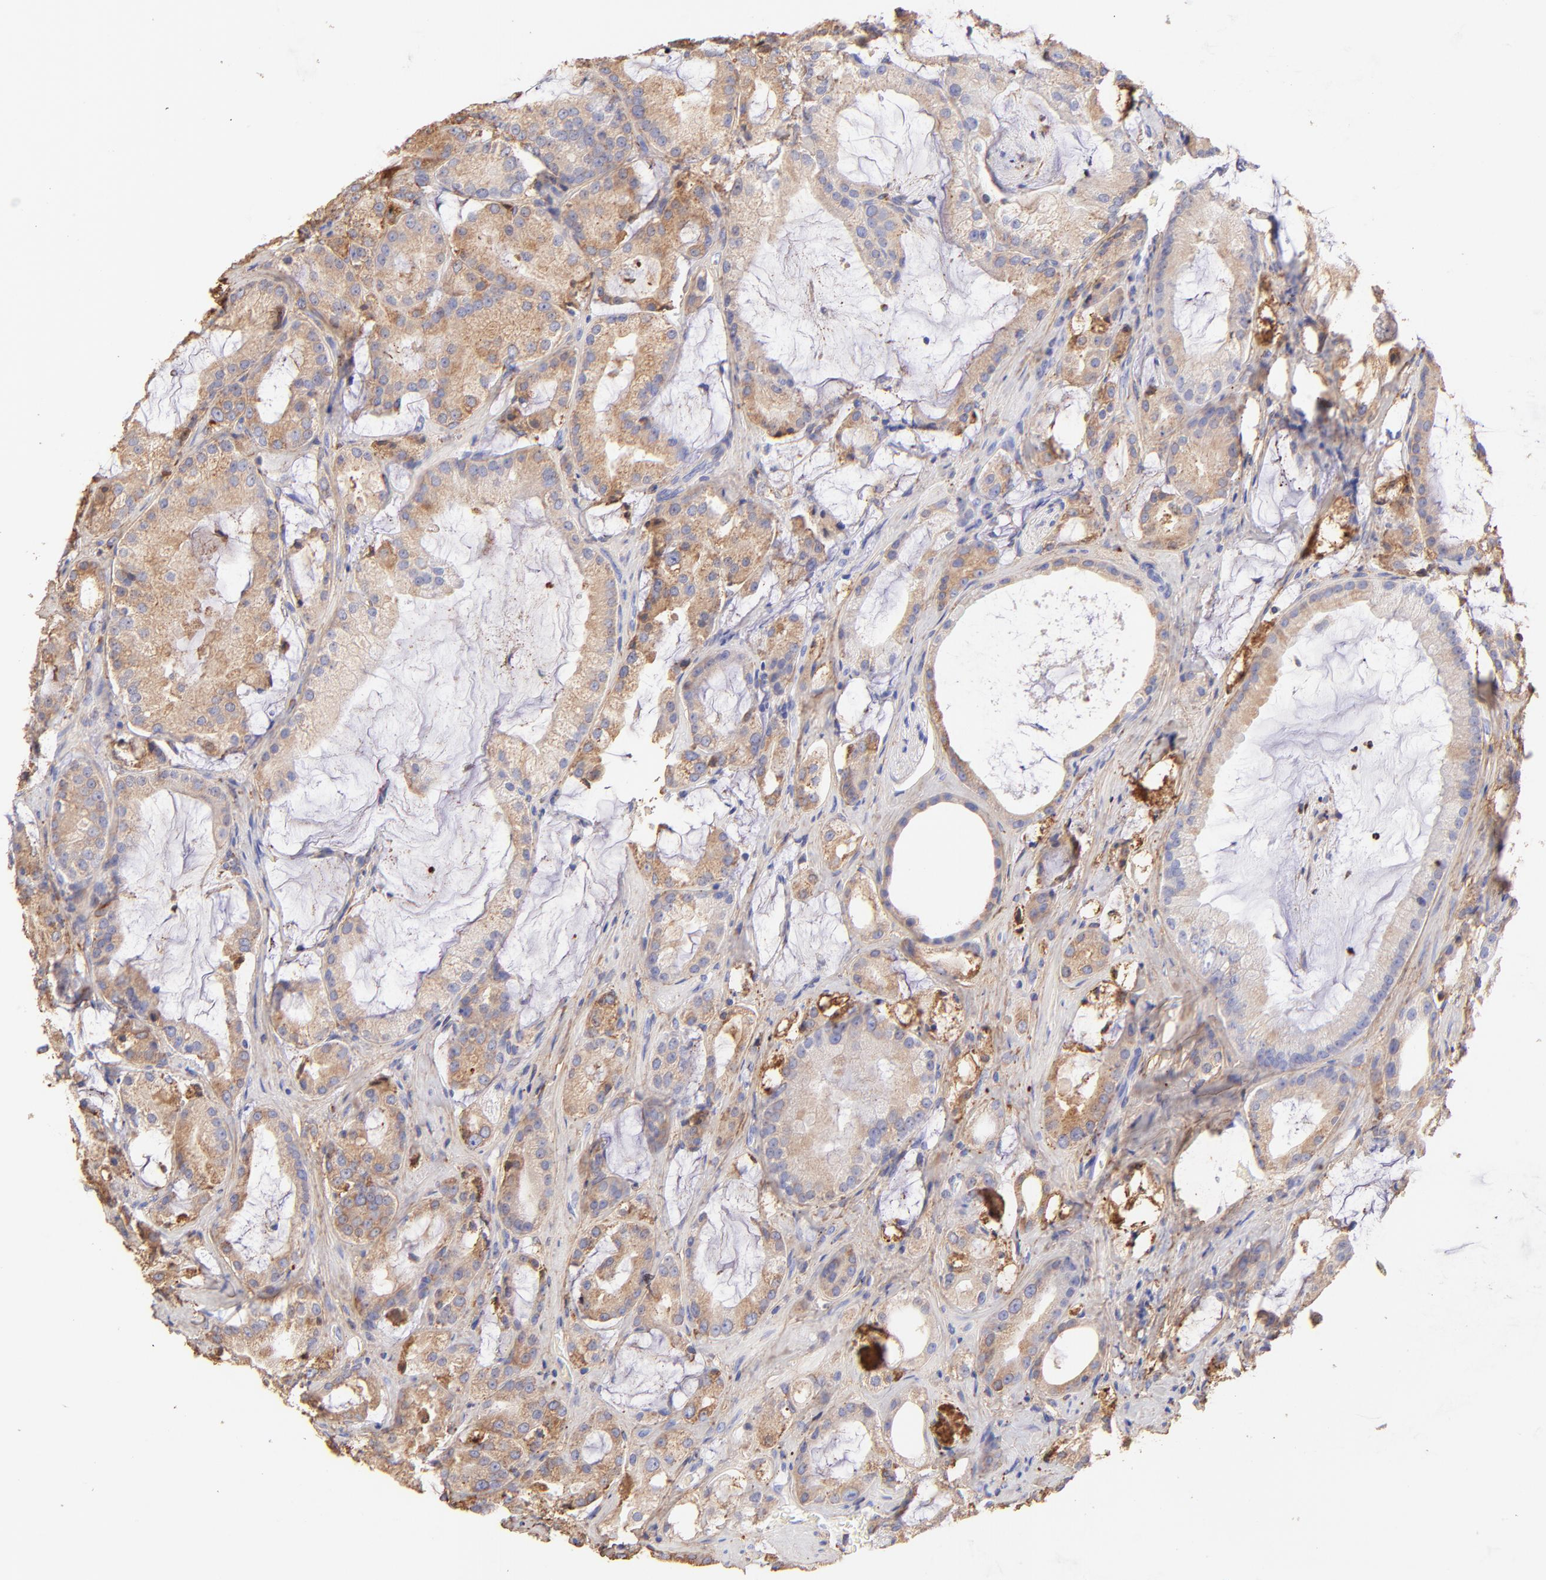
{"staining": {"intensity": "moderate", "quantity": ">75%", "location": "cytoplasmic/membranous"}, "tissue": "prostate cancer", "cell_type": "Tumor cells", "image_type": "cancer", "snomed": [{"axis": "morphology", "description": "Adenocarcinoma, Medium grade"}, {"axis": "topography", "description": "Prostate"}], "caption": "Immunohistochemistry staining of adenocarcinoma (medium-grade) (prostate), which exhibits medium levels of moderate cytoplasmic/membranous expression in about >75% of tumor cells indicating moderate cytoplasmic/membranous protein staining. The staining was performed using DAB (3,3'-diaminobenzidine) (brown) for protein detection and nuclei were counterstained in hematoxylin (blue).", "gene": "BGN", "patient": {"sex": "male", "age": 70}}